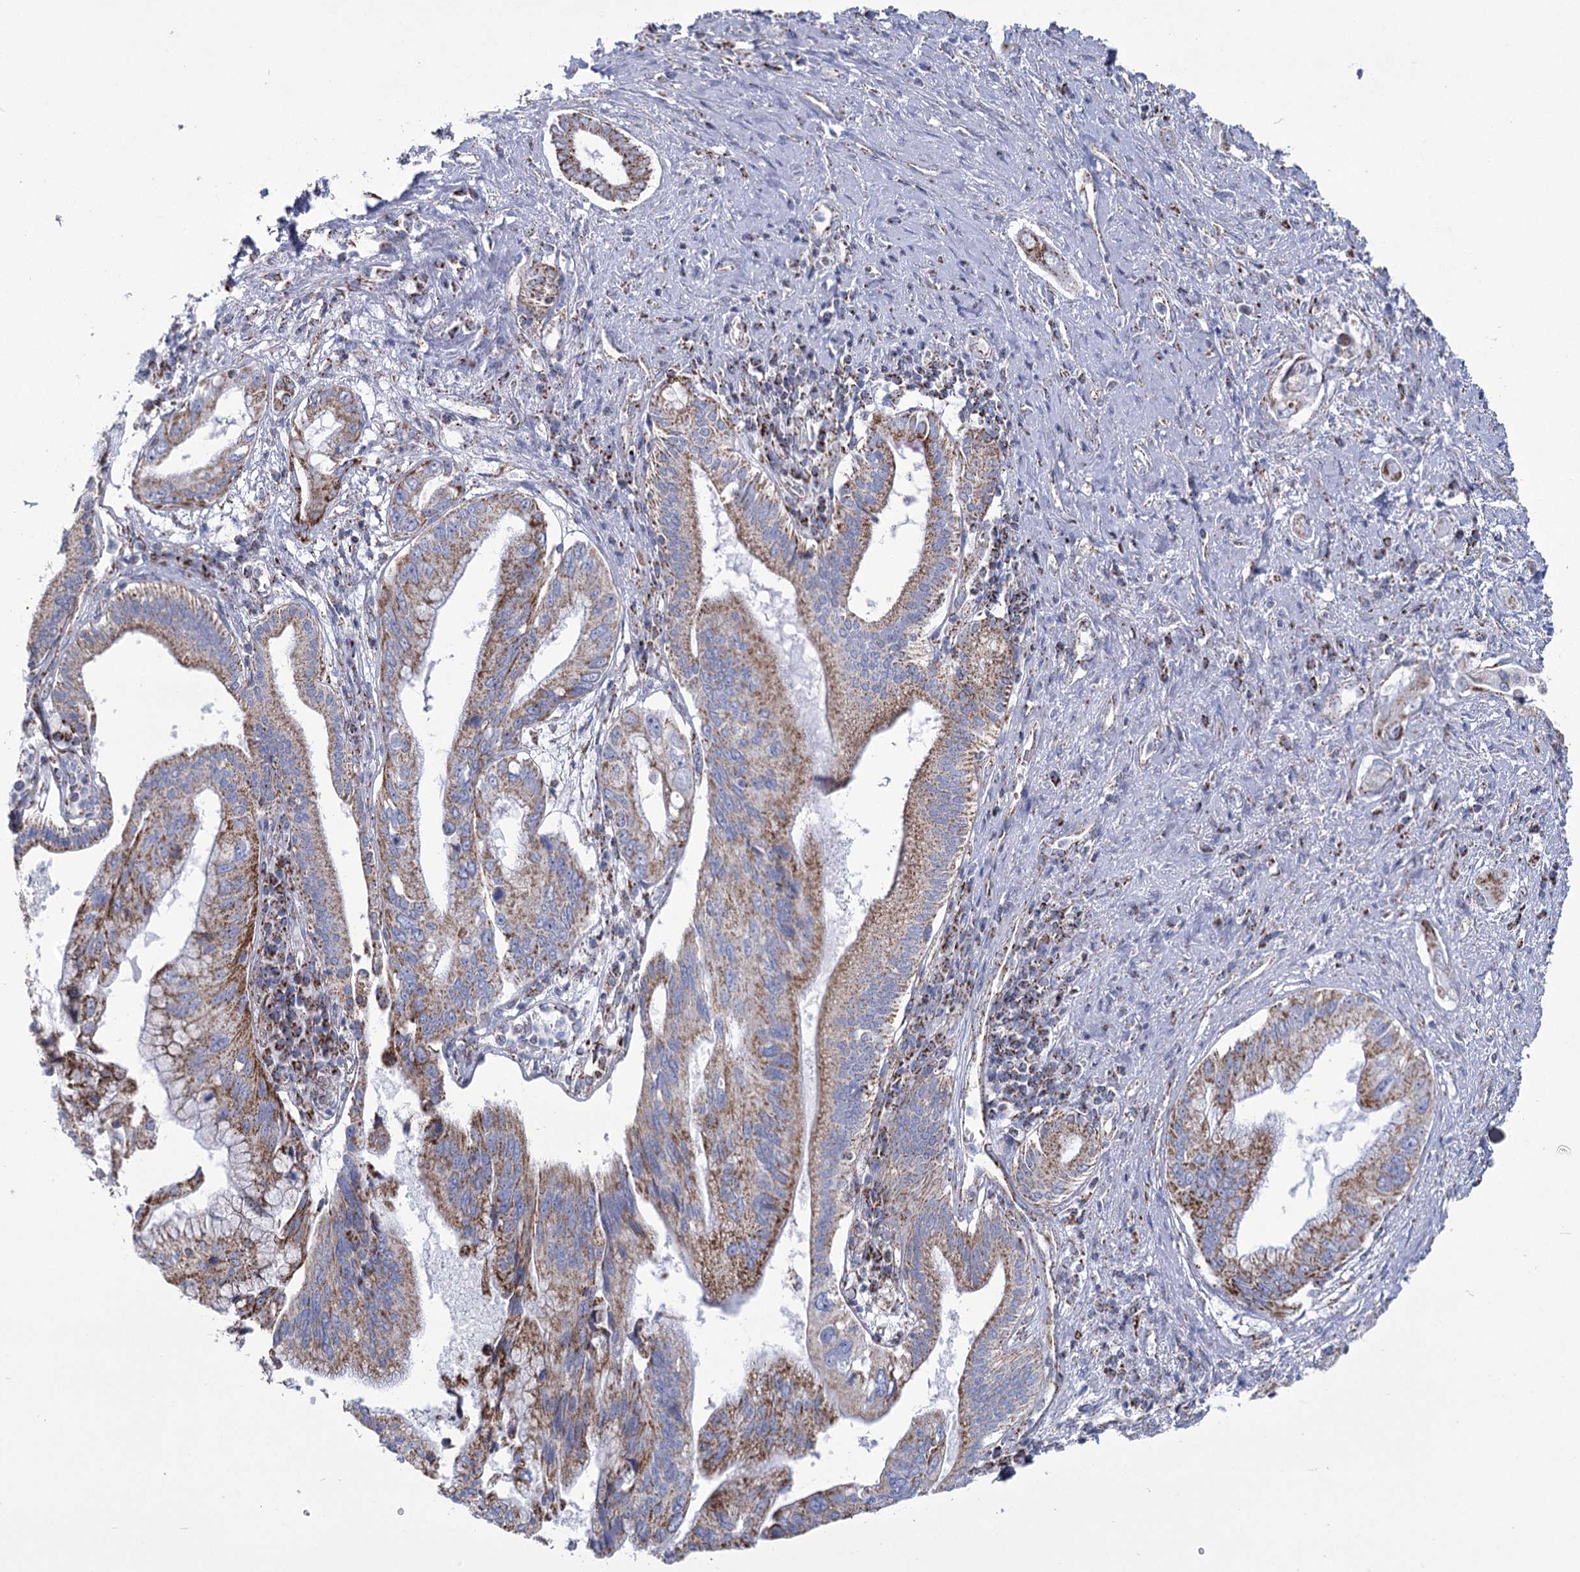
{"staining": {"intensity": "strong", "quantity": ">75%", "location": "cytoplasmic/membranous"}, "tissue": "pancreatic cancer", "cell_type": "Tumor cells", "image_type": "cancer", "snomed": [{"axis": "morphology", "description": "Inflammation, NOS"}, {"axis": "morphology", "description": "Adenocarcinoma, NOS"}, {"axis": "topography", "description": "Pancreas"}], "caption": "Protein expression analysis of adenocarcinoma (pancreatic) reveals strong cytoplasmic/membranous positivity in approximately >75% of tumor cells.", "gene": "PDHB", "patient": {"sex": "female", "age": 56}}